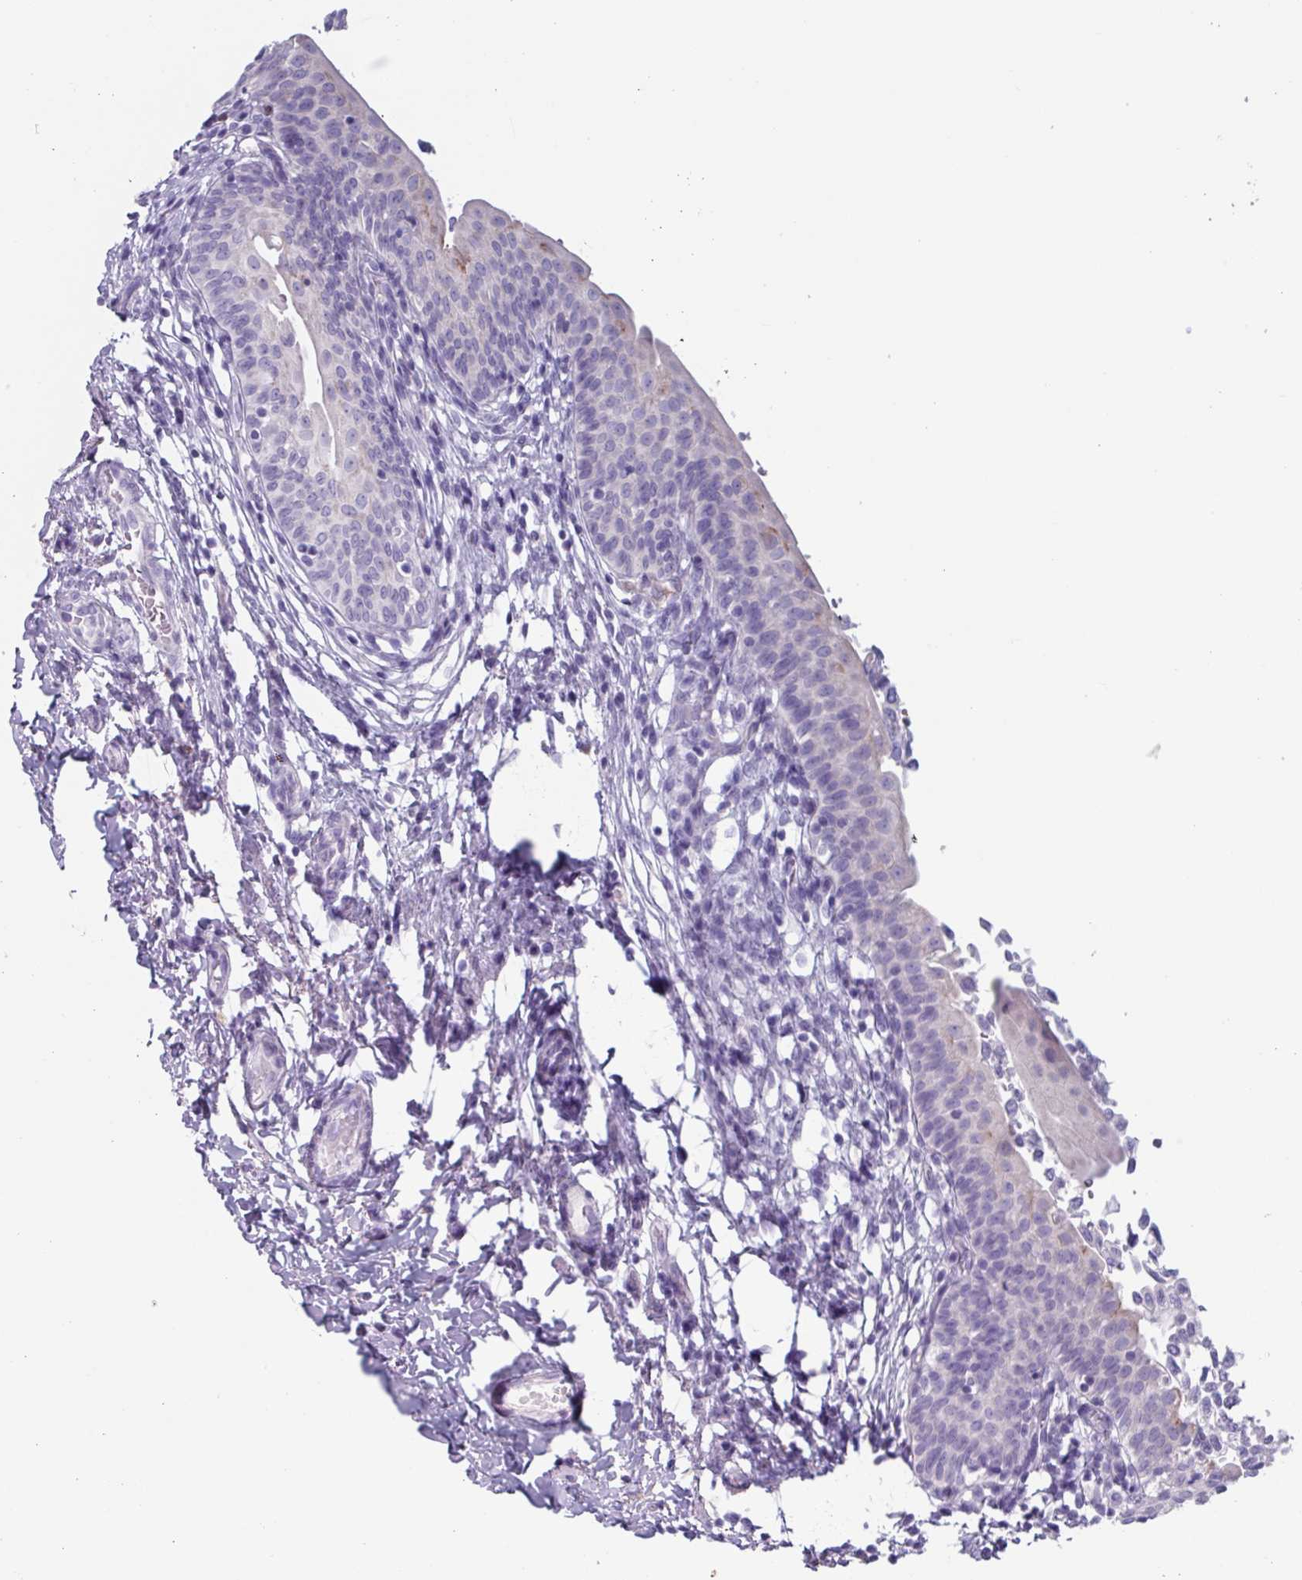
{"staining": {"intensity": "negative", "quantity": "none", "location": "none"}, "tissue": "urothelial cancer", "cell_type": "Tumor cells", "image_type": "cancer", "snomed": [{"axis": "morphology", "description": "Urothelial carcinoma, NOS"}, {"axis": "topography", "description": "Urinary bladder"}], "caption": "This is an immunohistochemistry (IHC) histopathology image of transitional cell carcinoma. There is no expression in tumor cells.", "gene": "OR2T10", "patient": {"sex": "male", "age": 59}}